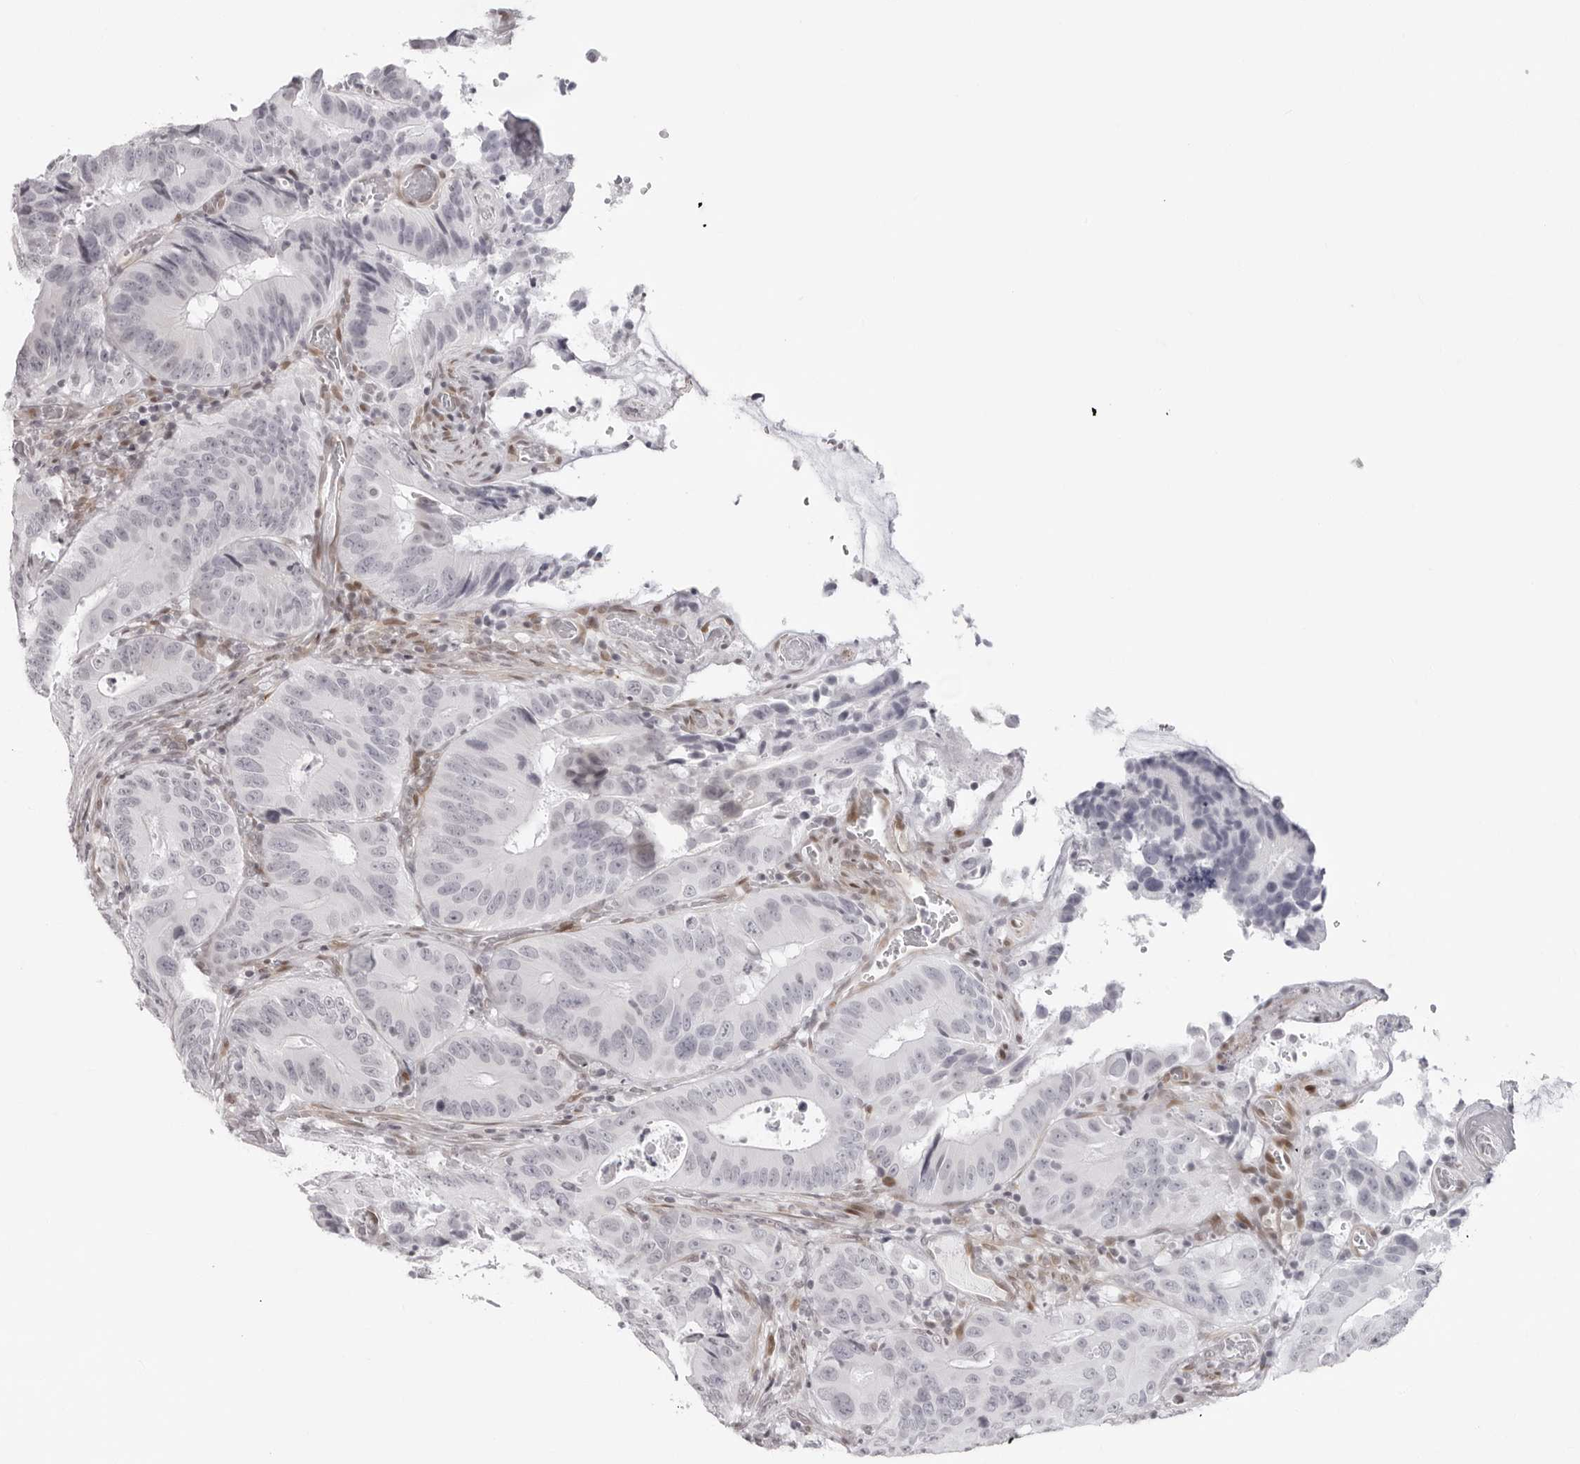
{"staining": {"intensity": "negative", "quantity": "none", "location": "none"}, "tissue": "colorectal cancer", "cell_type": "Tumor cells", "image_type": "cancer", "snomed": [{"axis": "morphology", "description": "Adenocarcinoma, NOS"}, {"axis": "topography", "description": "Colon"}], "caption": "Protein analysis of colorectal cancer reveals no significant staining in tumor cells.", "gene": "NTPCR", "patient": {"sex": "male", "age": 83}}